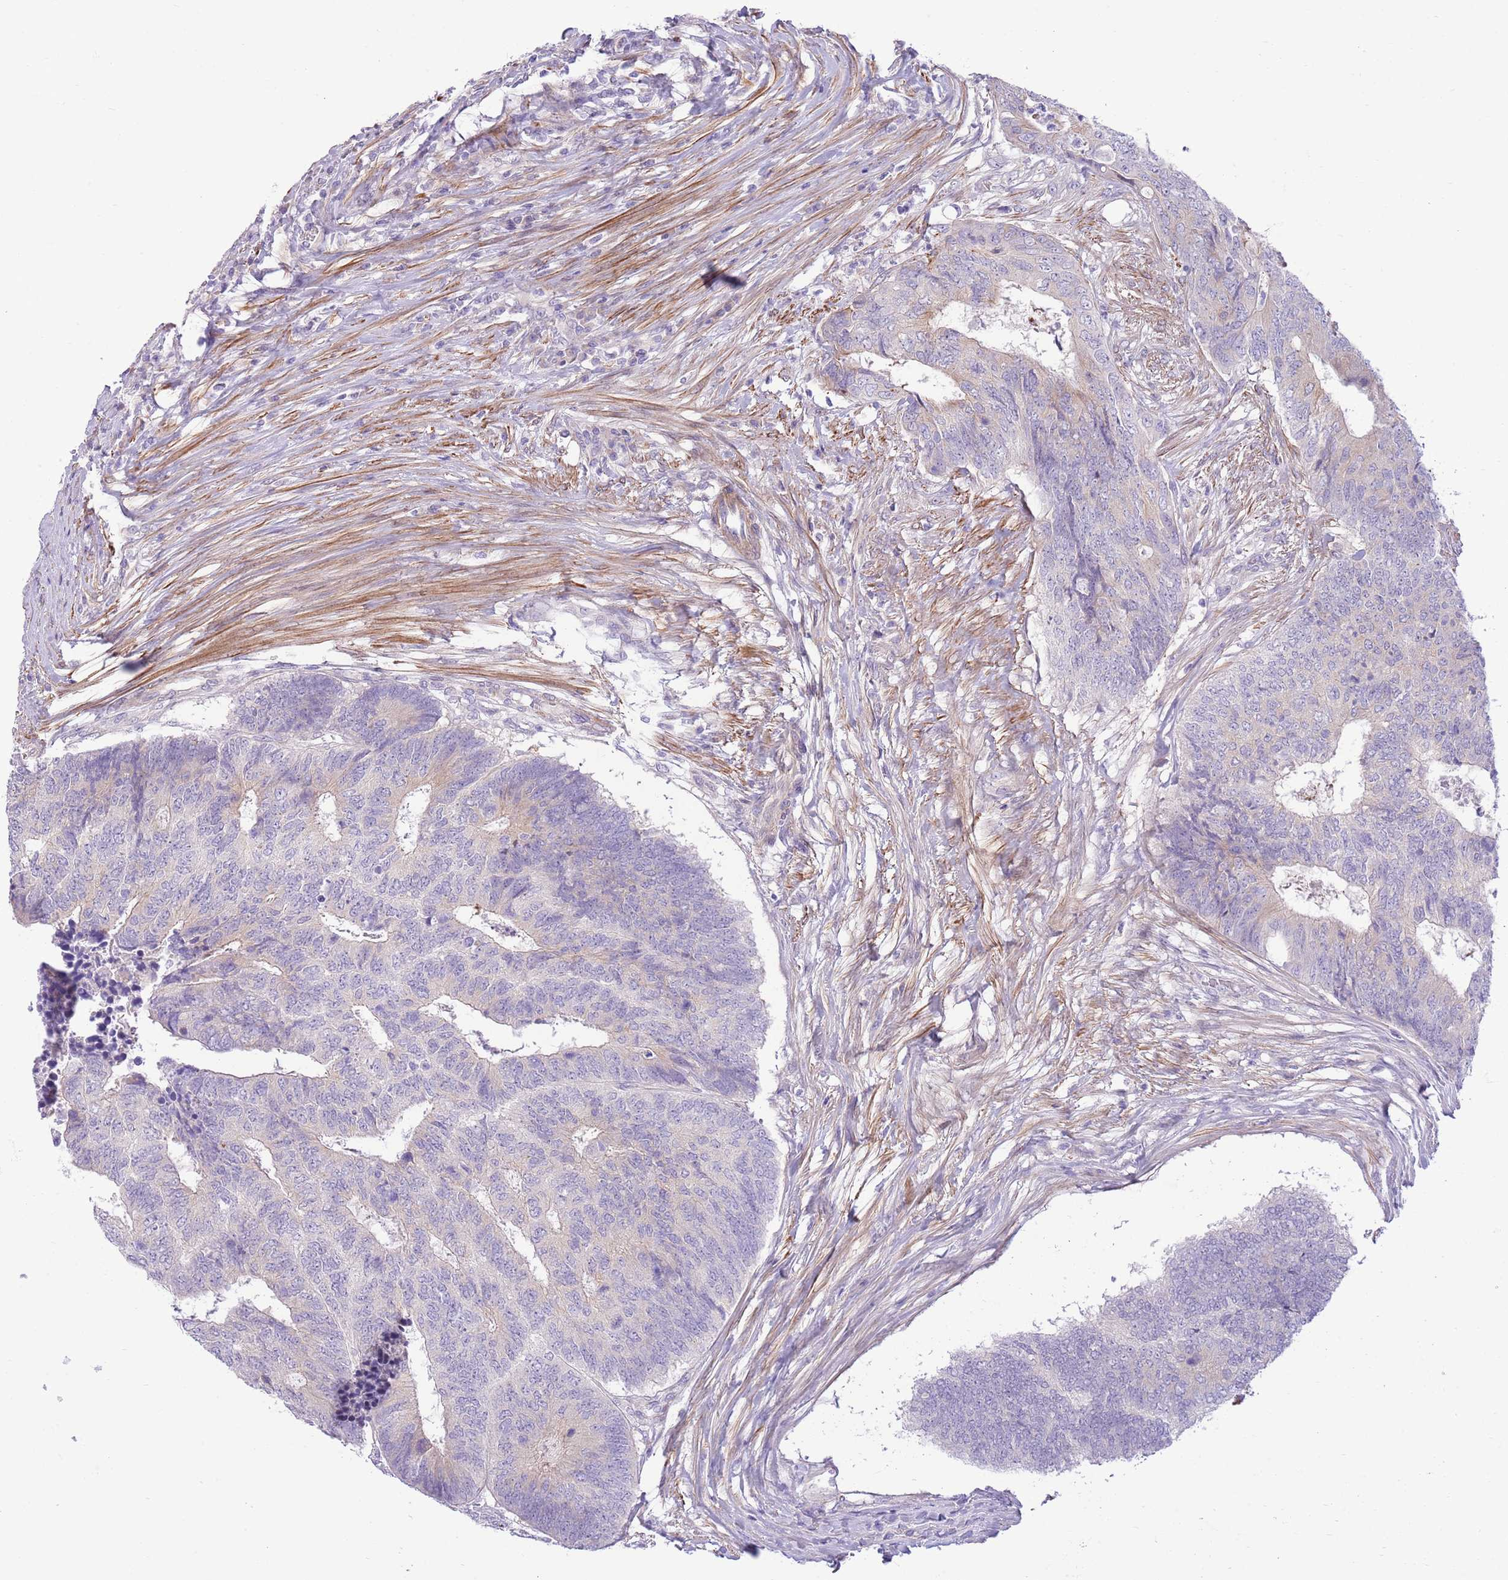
{"staining": {"intensity": "negative", "quantity": "none", "location": "none"}, "tissue": "colorectal cancer", "cell_type": "Tumor cells", "image_type": "cancer", "snomed": [{"axis": "morphology", "description": "Adenocarcinoma, NOS"}, {"axis": "topography", "description": "Colon"}], "caption": "Tumor cells show no significant protein expression in adenocarcinoma (colorectal).", "gene": "ZC4H2", "patient": {"sex": "female", "age": 67}}